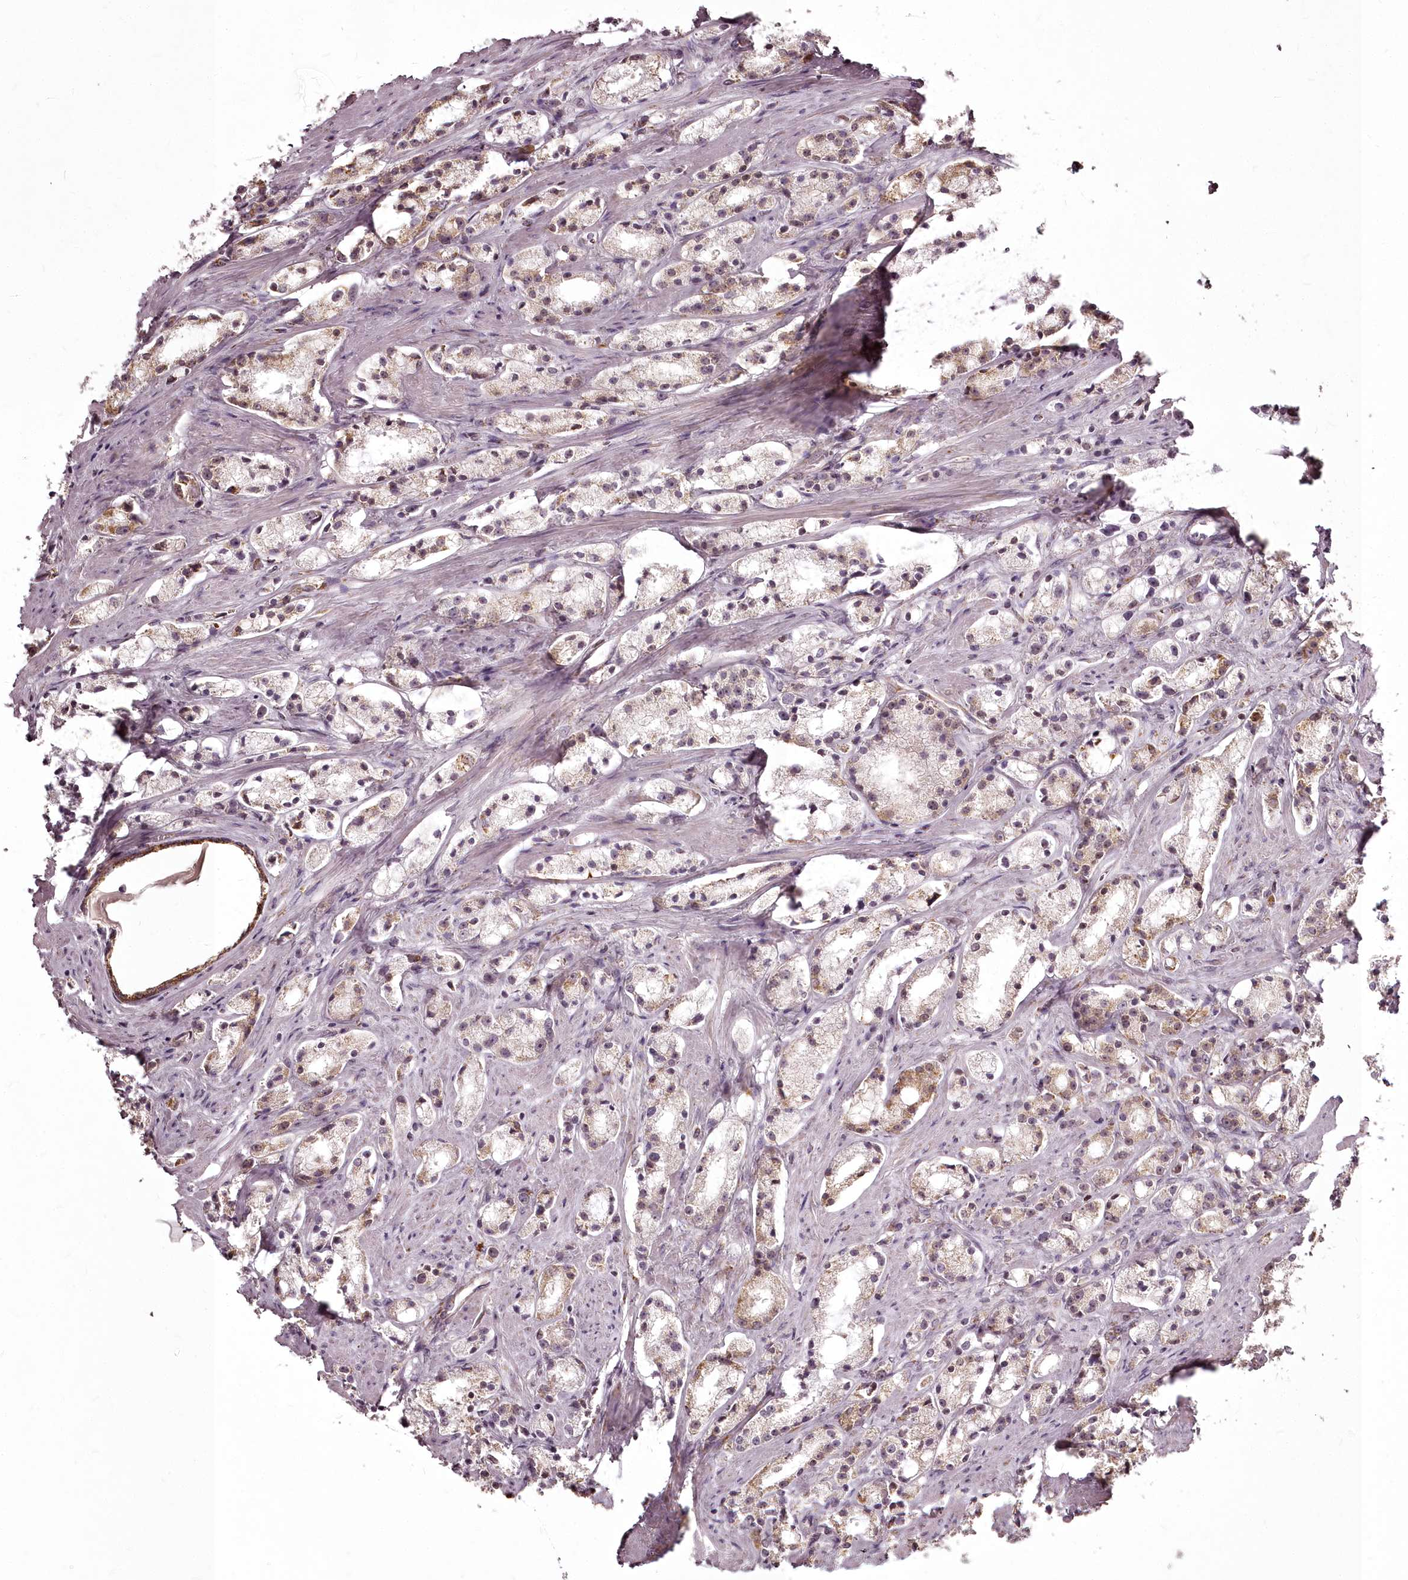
{"staining": {"intensity": "moderate", "quantity": "25%-75%", "location": "cytoplasmic/membranous"}, "tissue": "prostate cancer", "cell_type": "Tumor cells", "image_type": "cancer", "snomed": [{"axis": "morphology", "description": "Adenocarcinoma, High grade"}, {"axis": "topography", "description": "Prostate"}], "caption": "DAB (3,3'-diaminobenzidine) immunohistochemical staining of human prostate cancer displays moderate cytoplasmic/membranous protein expression in about 25%-75% of tumor cells. The protein is shown in brown color, while the nuclei are stained blue.", "gene": "CHCHD2", "patient": {"sex": "male", "age": 66}}